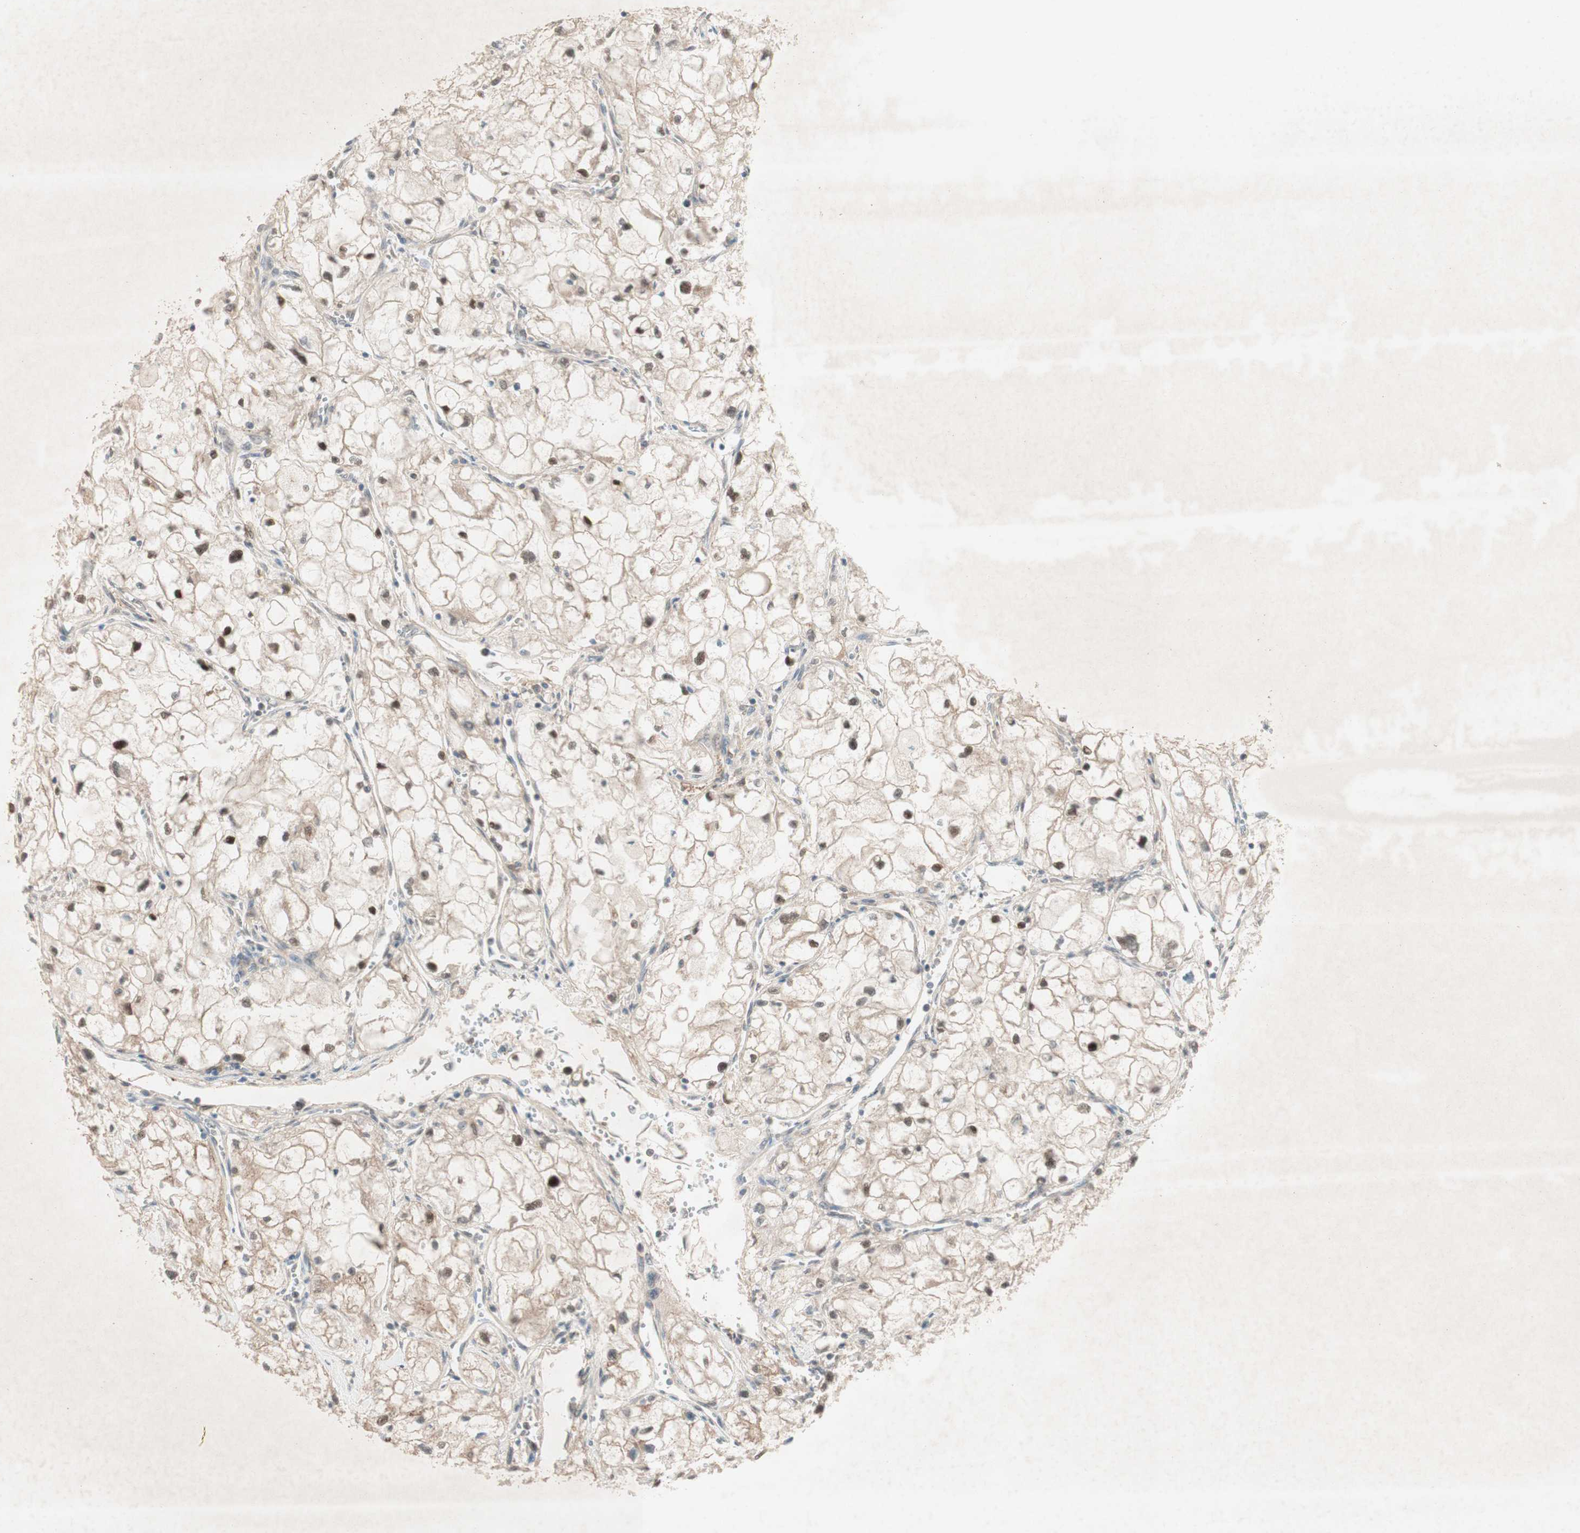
{"staining": {"intensity": "weak", "quantity": "25%-75%", "location": "nuclear"}, "tissue": "renal cancer", "cell_type": "Tumor cells", "image_type": "cancer", "snomed": [{"axis": "morphology", "description": "Adenocarcinoma, NOS"}, {"axis": "topography", "description": "Kidney"}], "caption": "A low amount of weak nuclear expression is present in approximately 25%-75% of tumor cells in adenocarcinoma (renal) tissue.", "gene": "RFNG", "patient": {"sex": "female", "age": 70}}